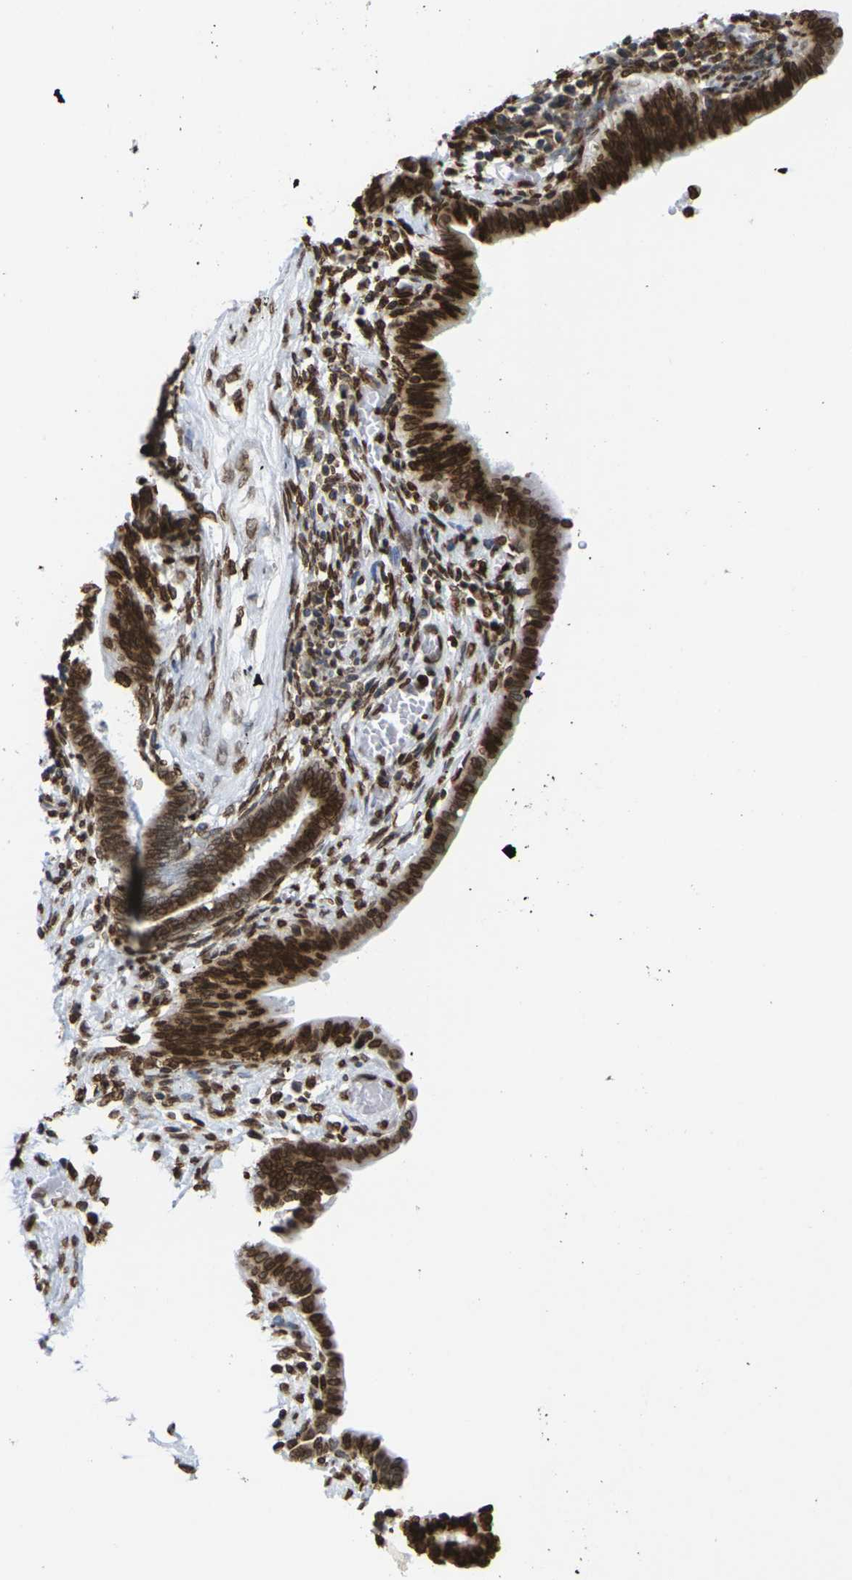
{"staining": {"intensity": "strong", "quantity": ">75%", "location": "cytoplasmic/membranous,nuclear"}, "tissue": "cervical cancer", "cell_type": "Tumor cells", "image_type": "cancer", "snomed": [{"axis": "morphology", "description": "Adenocarcinoma, NOS"}, {"axis": "topography", "description": "Cervix"}], "caption": "Tumor cells display high levels of strong cytoplasmic/membranous and nuclear expression in about >75% of cells in cervical cancer.", "gene": "H2AC21", "patient": {"sex": "female", "age": 44}}